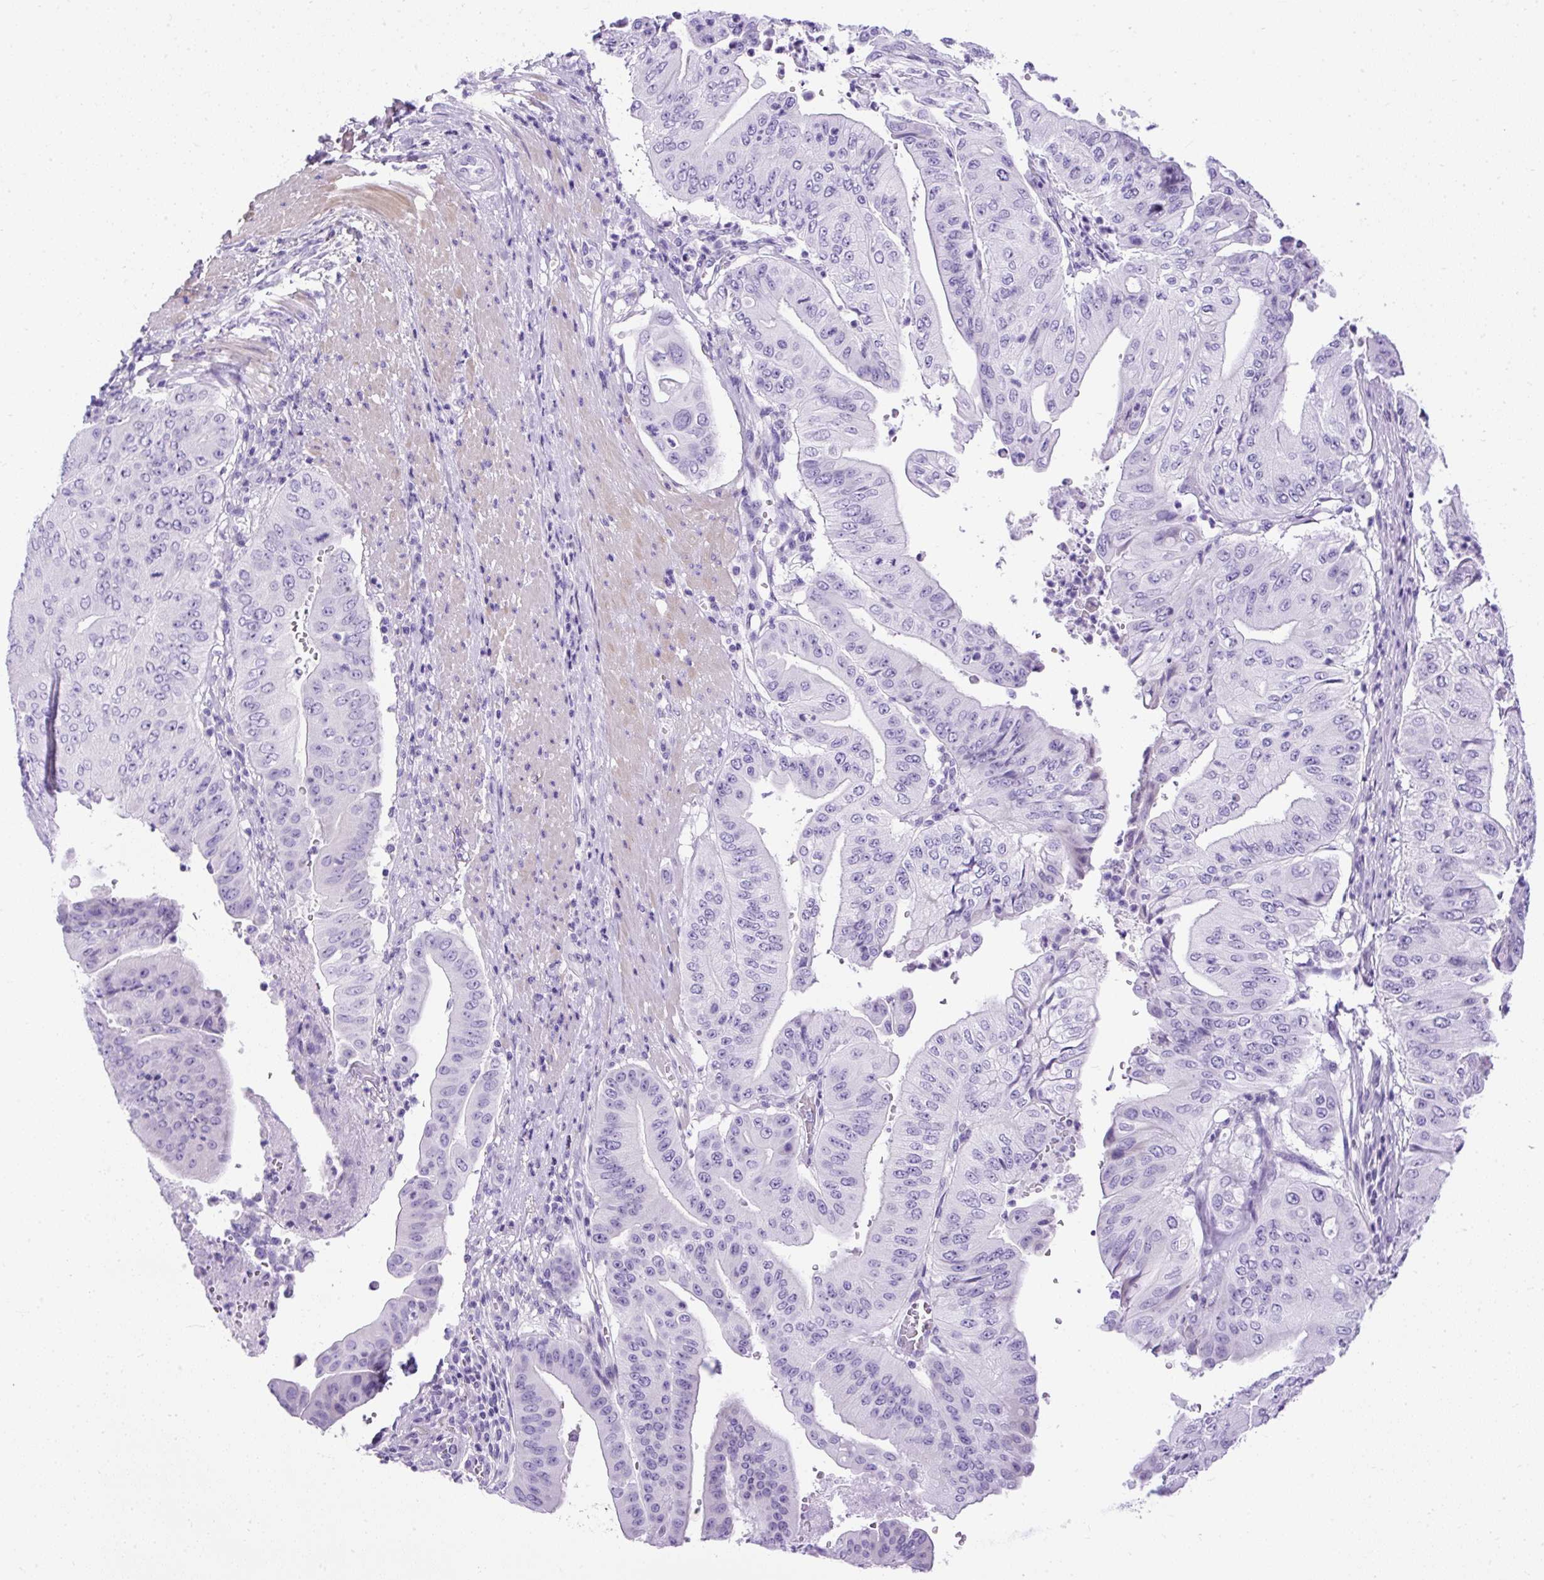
{"staining": {"intensity": "negative", "quantity": "none", "location": "none"}, "tissue": "pancreatic cancer", "cell_type": "Tumor cells", "image_type": "cancer", "snomed": [{"axis": "morphology", "description": "Adenocarcinoma, NOS"}, {"axis": "topography", "description": "Pancreas"}], "caption": "This photomicrograph is of pancreatic cancer (adenocarcinoma) stained with IHC to label a protein in brown with the nuclei are counter-stained blue. There is no staining in tumor cells.", "gene": "UPP1", "patient": {"sex": "female", "age": 77}}